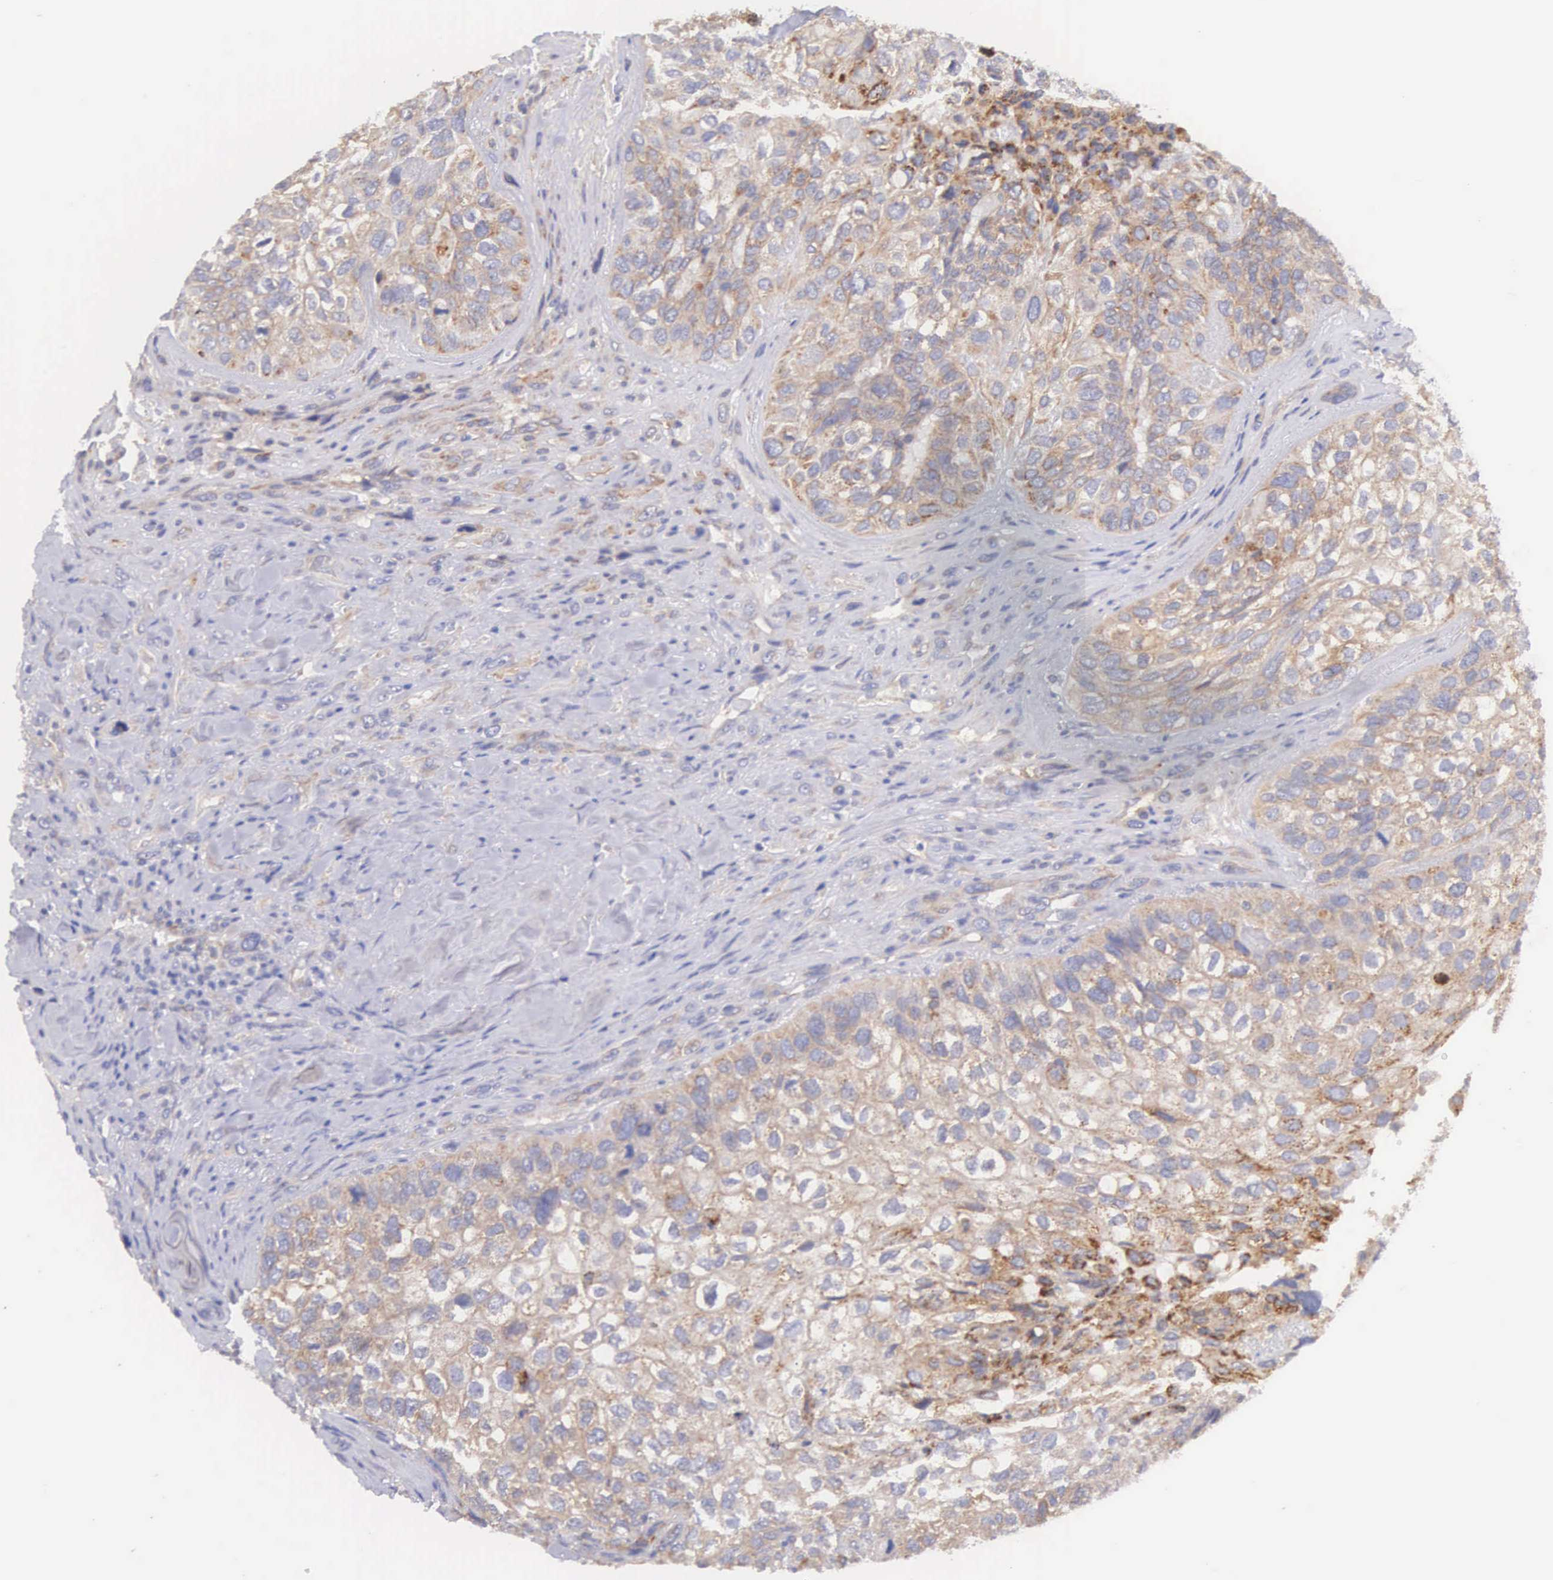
{"staining": {"intensity": "weak", "quantity": ">75%", "location": "cytoplasmic/membranous"}, "tissue": "breast cancer", "cell_type": "Tumor cells", "image_type": "cancer", "snomed": [{"axis": "morphology", "description": "Neoplasm, malignant, NOS"}, {"axis": "topography", "description": "Breast"}], "caption": "Tumor cells demonstrate weak cytoplasmic/membranous positivity in about >75% of cells in breast cancer.", "gene": "NSDHL", "patient": {"sex": "female", "age": 50}}